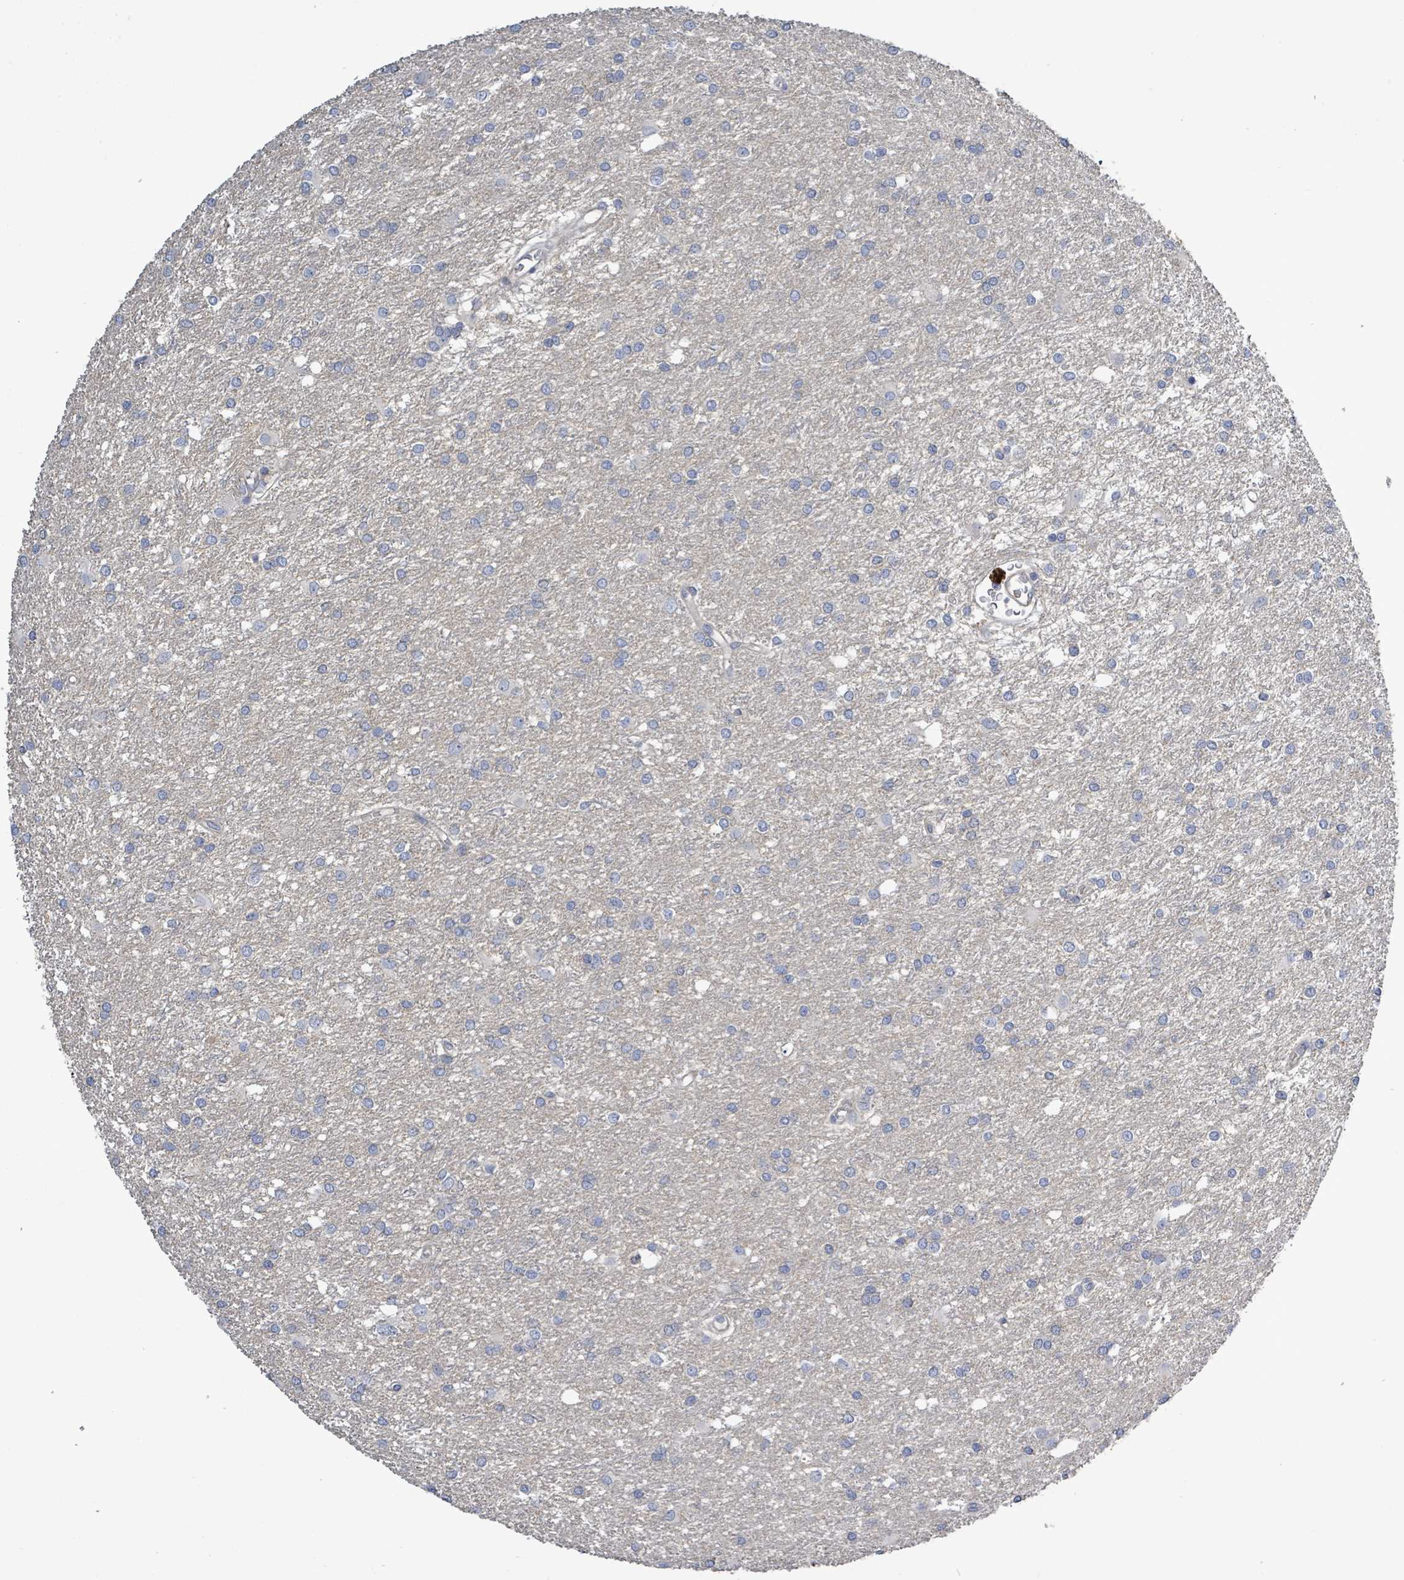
{"staining": {"intensity": "negative", "quantity": "none", "location": "none"}, "tissue": "glioma", "cell_type": "Tumor cells", "image_type": "cancer", "snomed": [{"axis": "morphology", "description": "Glioma, malignant, High grade"}, {"axis": "topography", "description": "Brain"}], "caption": "Immunohistochemical staining of human glioma displays no significant expression in tumor cells.", "gene": "KRAS", "patient": {"sex": "female", "age": 50}}